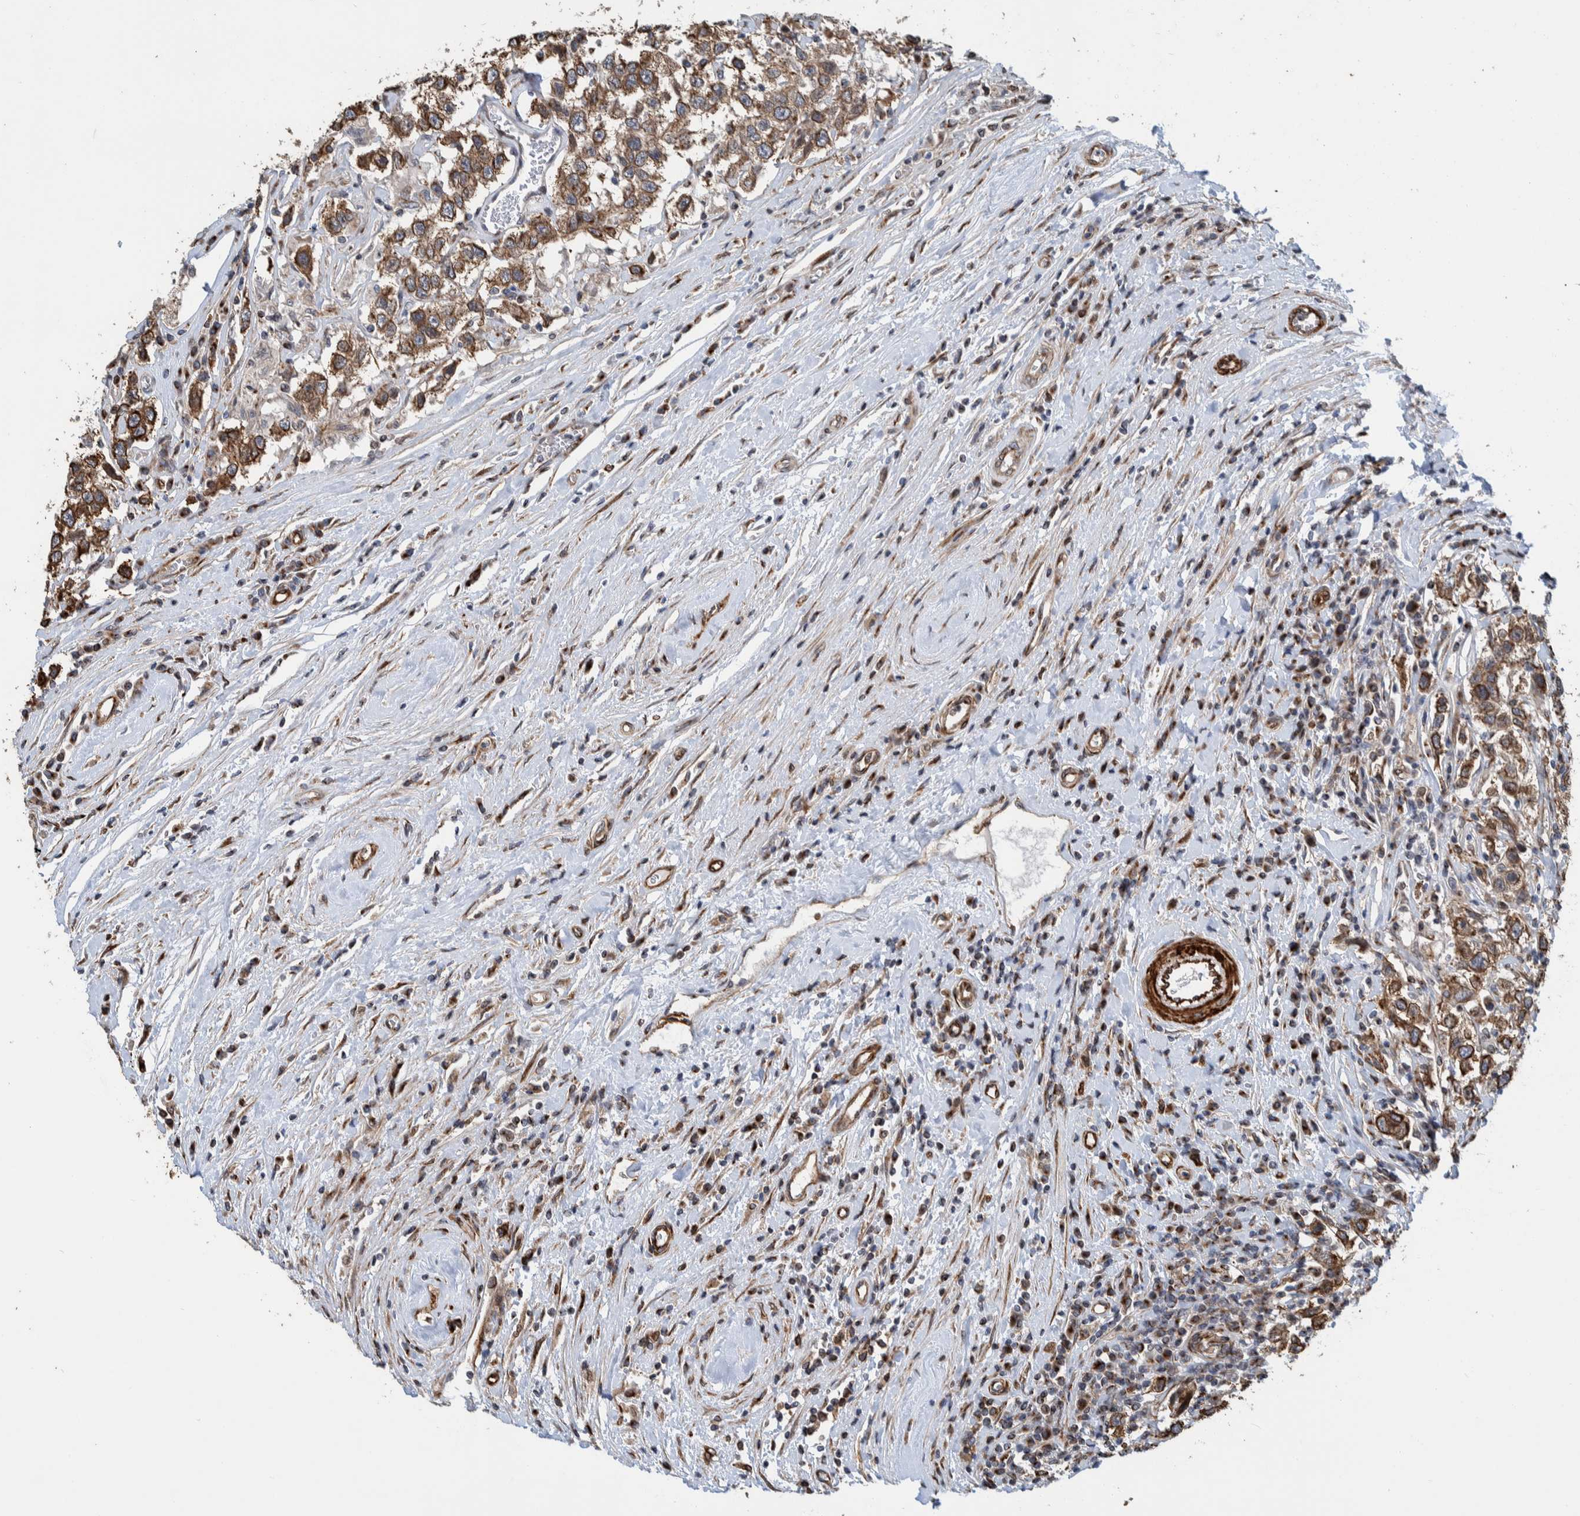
{"staining": {"intensity": "moderate", "quantity": ">75%", "location": "cytoplasmic/membranous"}, "tissue": "testis cancer", "cell_type": "Tumor cells", "image_type": "cancer", "snomed": [{"axis": "morphology", "description": "Seminoma, NOS"}, {"axis": "topography", "description": "Testis"}], "caption": "Seminoma (testis) stained with a protein marker demonstrates moderate staining in tumor cells.", "gene": "CCDC57", "patient": {"sex": "male", "age": 41}}